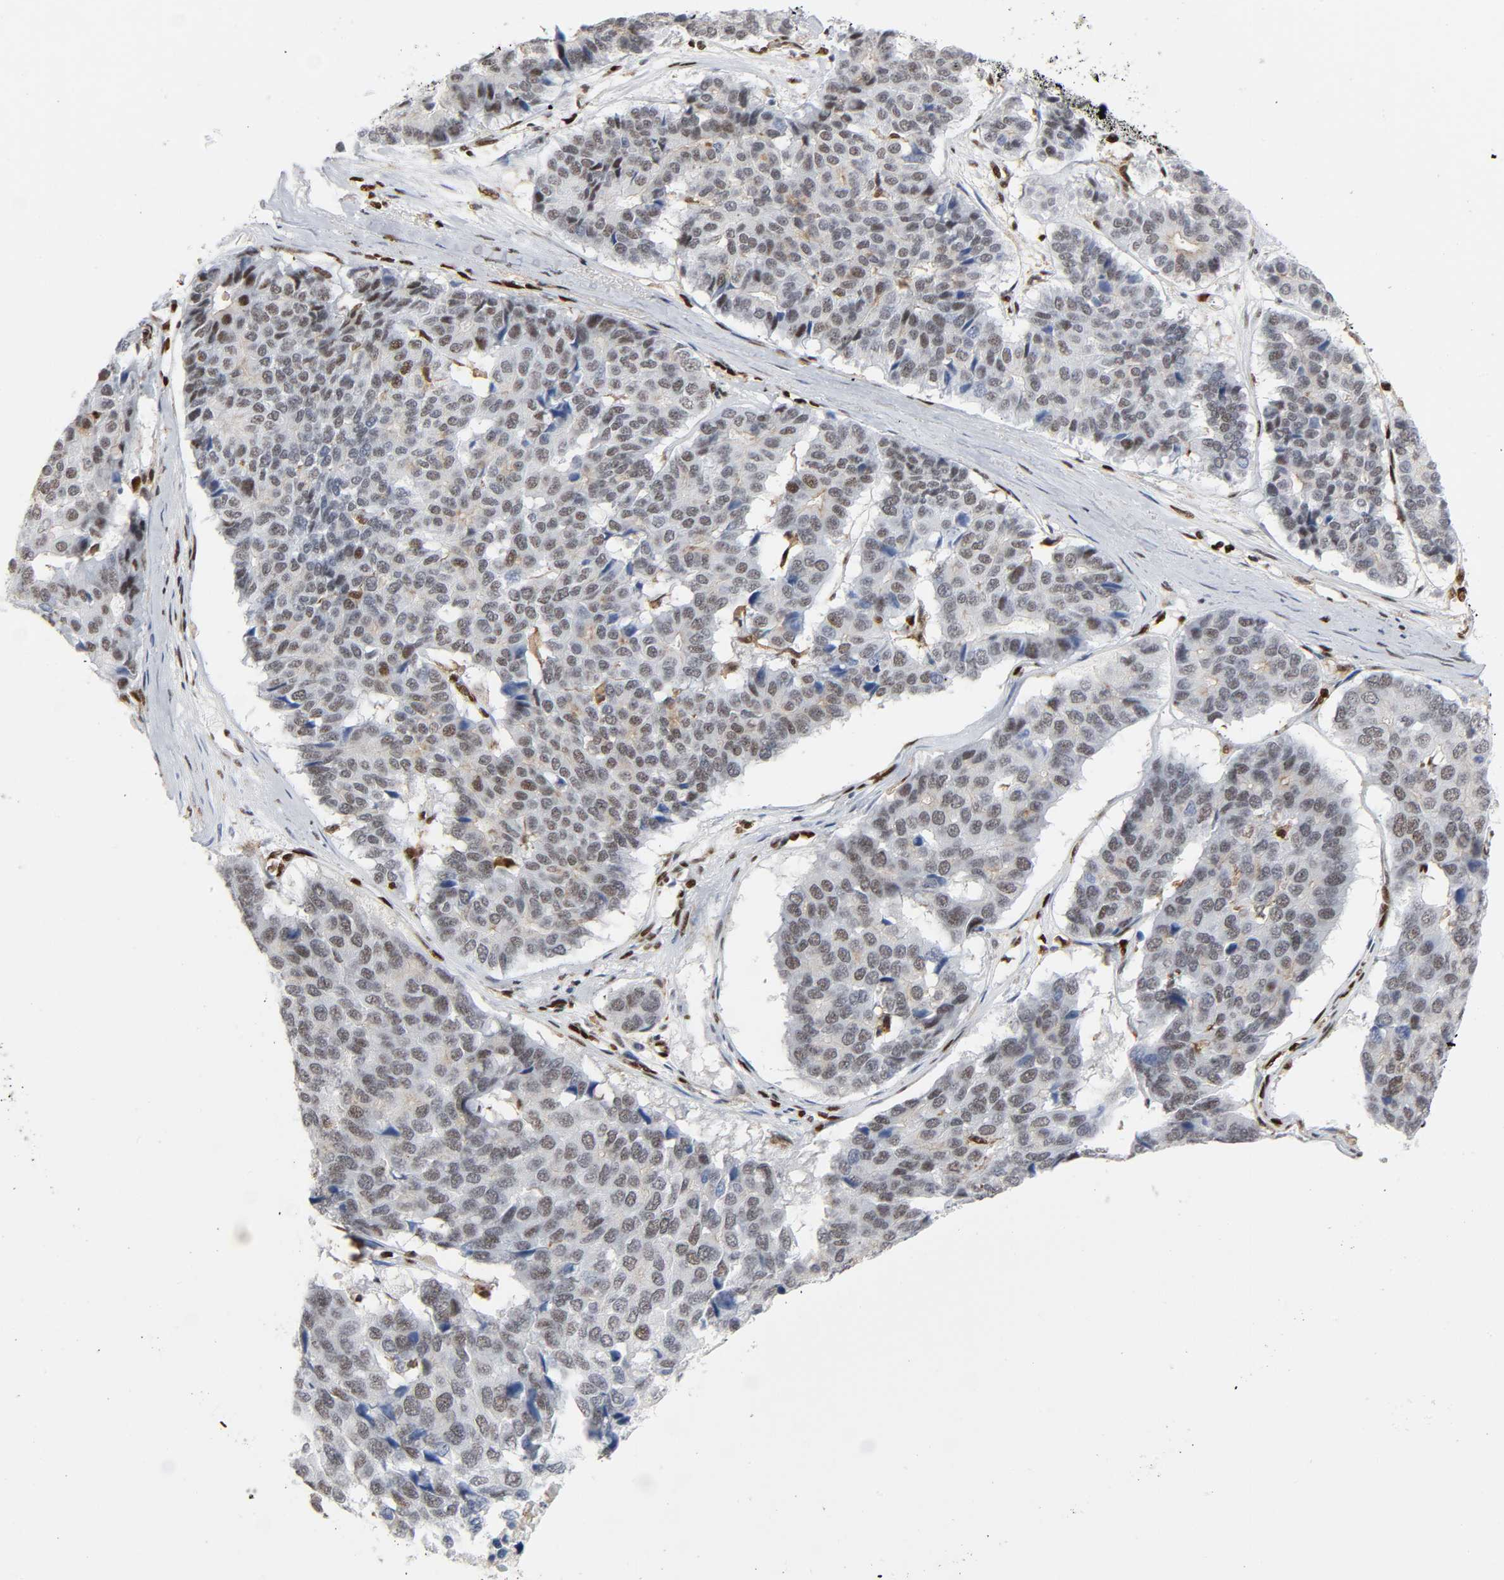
{"staining": {"intensity": "weak", "quantity": "25%-75%", "location": "nuclear"}, "tissue": "pancreatic cancer", "cell_type": "Tumor cells", "image_type": "cancer", "snomed": [{"axis": "morphology", "description": "Adenocarcinoma, NOS"}, {"axis": "topography", "description": "Pancreas"}], "caption": "Adenocarcinoma (pancreatic) tissue displays weak nuclear positivity in about 25%-75% of tumor cells, visualized by immunohistochemistry.", "gene": "WAS", "patient": {"sex": "male", "age": 50}}